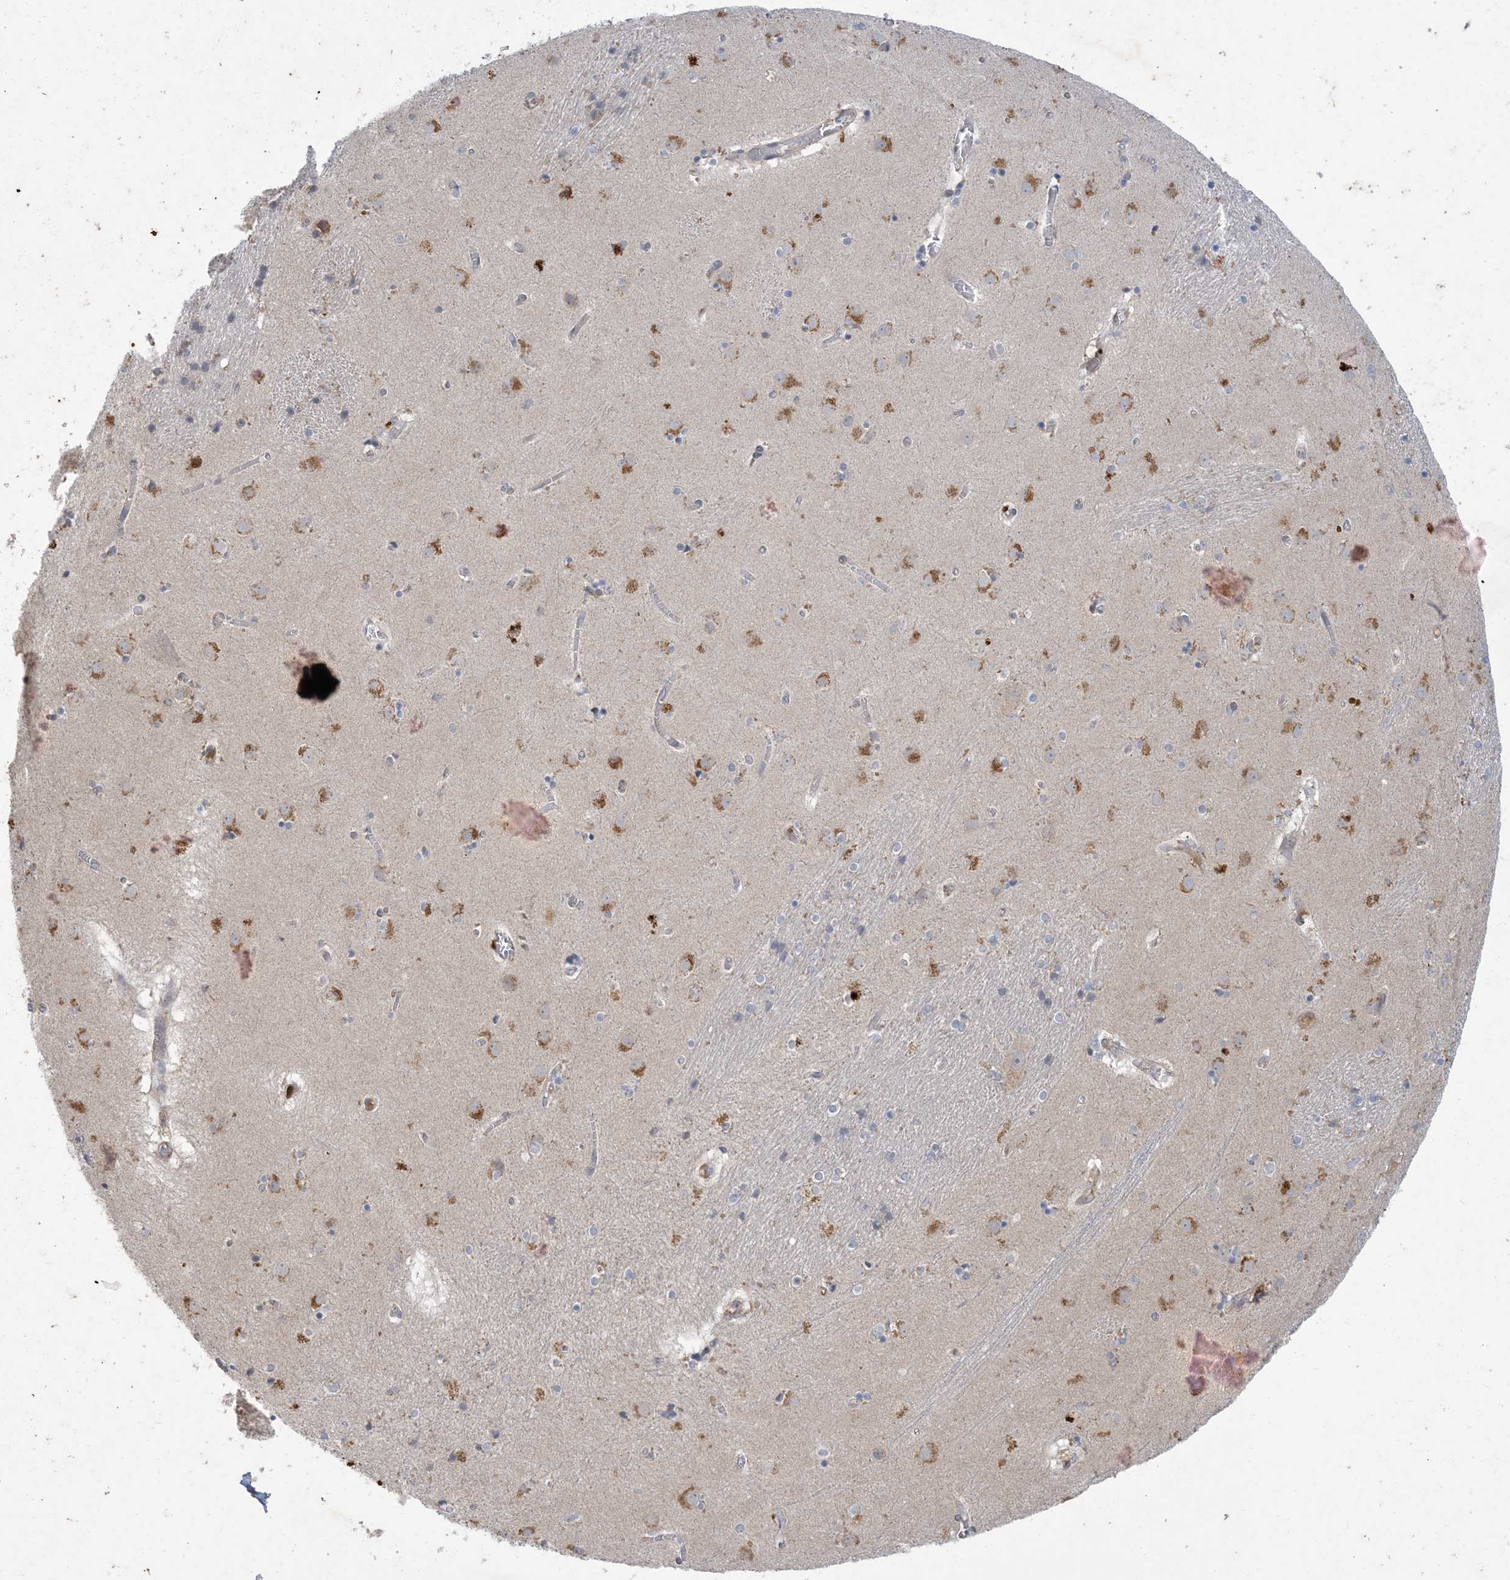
{"staining": {"intensity": "weak", "quantity": "<25%", "location": "cytoplasmic/membranous"}, "tissue": "caudate", "cell_type": "Glial cells", "image_type": "normal", "snomed": [{"axis": "morphology", "description": "Normal tissue, NOS"}, {"axis": "topography", "description": "Lateral ventricle wall"}], "caption": "The photomicrograph demonstrates no significant staining in glial cells of caudate. Nuclei are stained in blue.", "gene": "MRPS18A", "patient": {"sex": "male", "age": 70}}